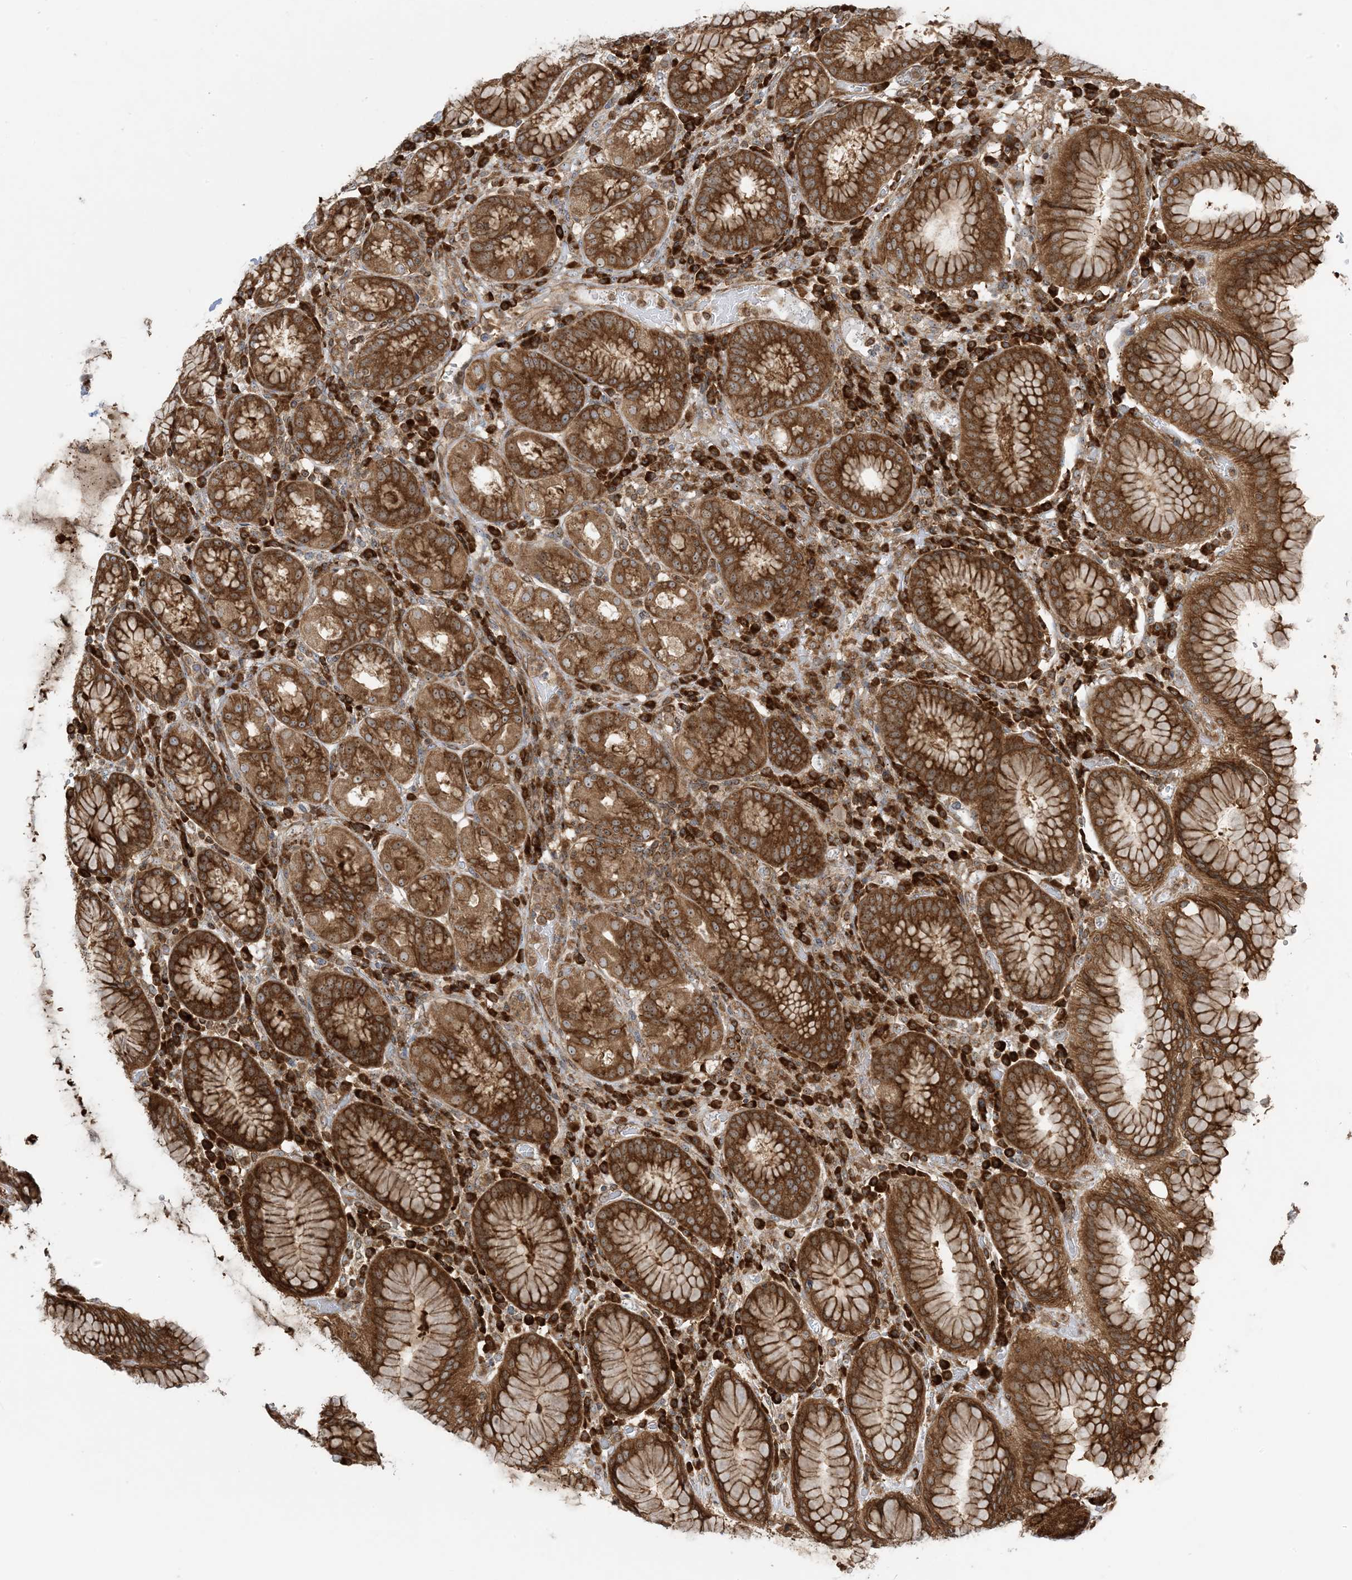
{"staining": {"intensity": "strong", "quantity": ">75%", "location": "cytoplasmic/membranous"}, "tissue": "stomach", "cell_type": "Glandular cells", "image_type": "normal", "snomed": [{"axis": "morphology", "description": "Normal tissue, NOS"}, {"axis": "topography", "description": "Stomach"}, {"axis": "topography", "description": "Stomach, lower"}], "caption": "Immunohistochemical staining of normal human stomach exhibits strong cytoplasmic/membranous protein staining in about >75% of glandular cells.", "gene": "SRP72", "patient": {"sex": "female", "age": 56}}